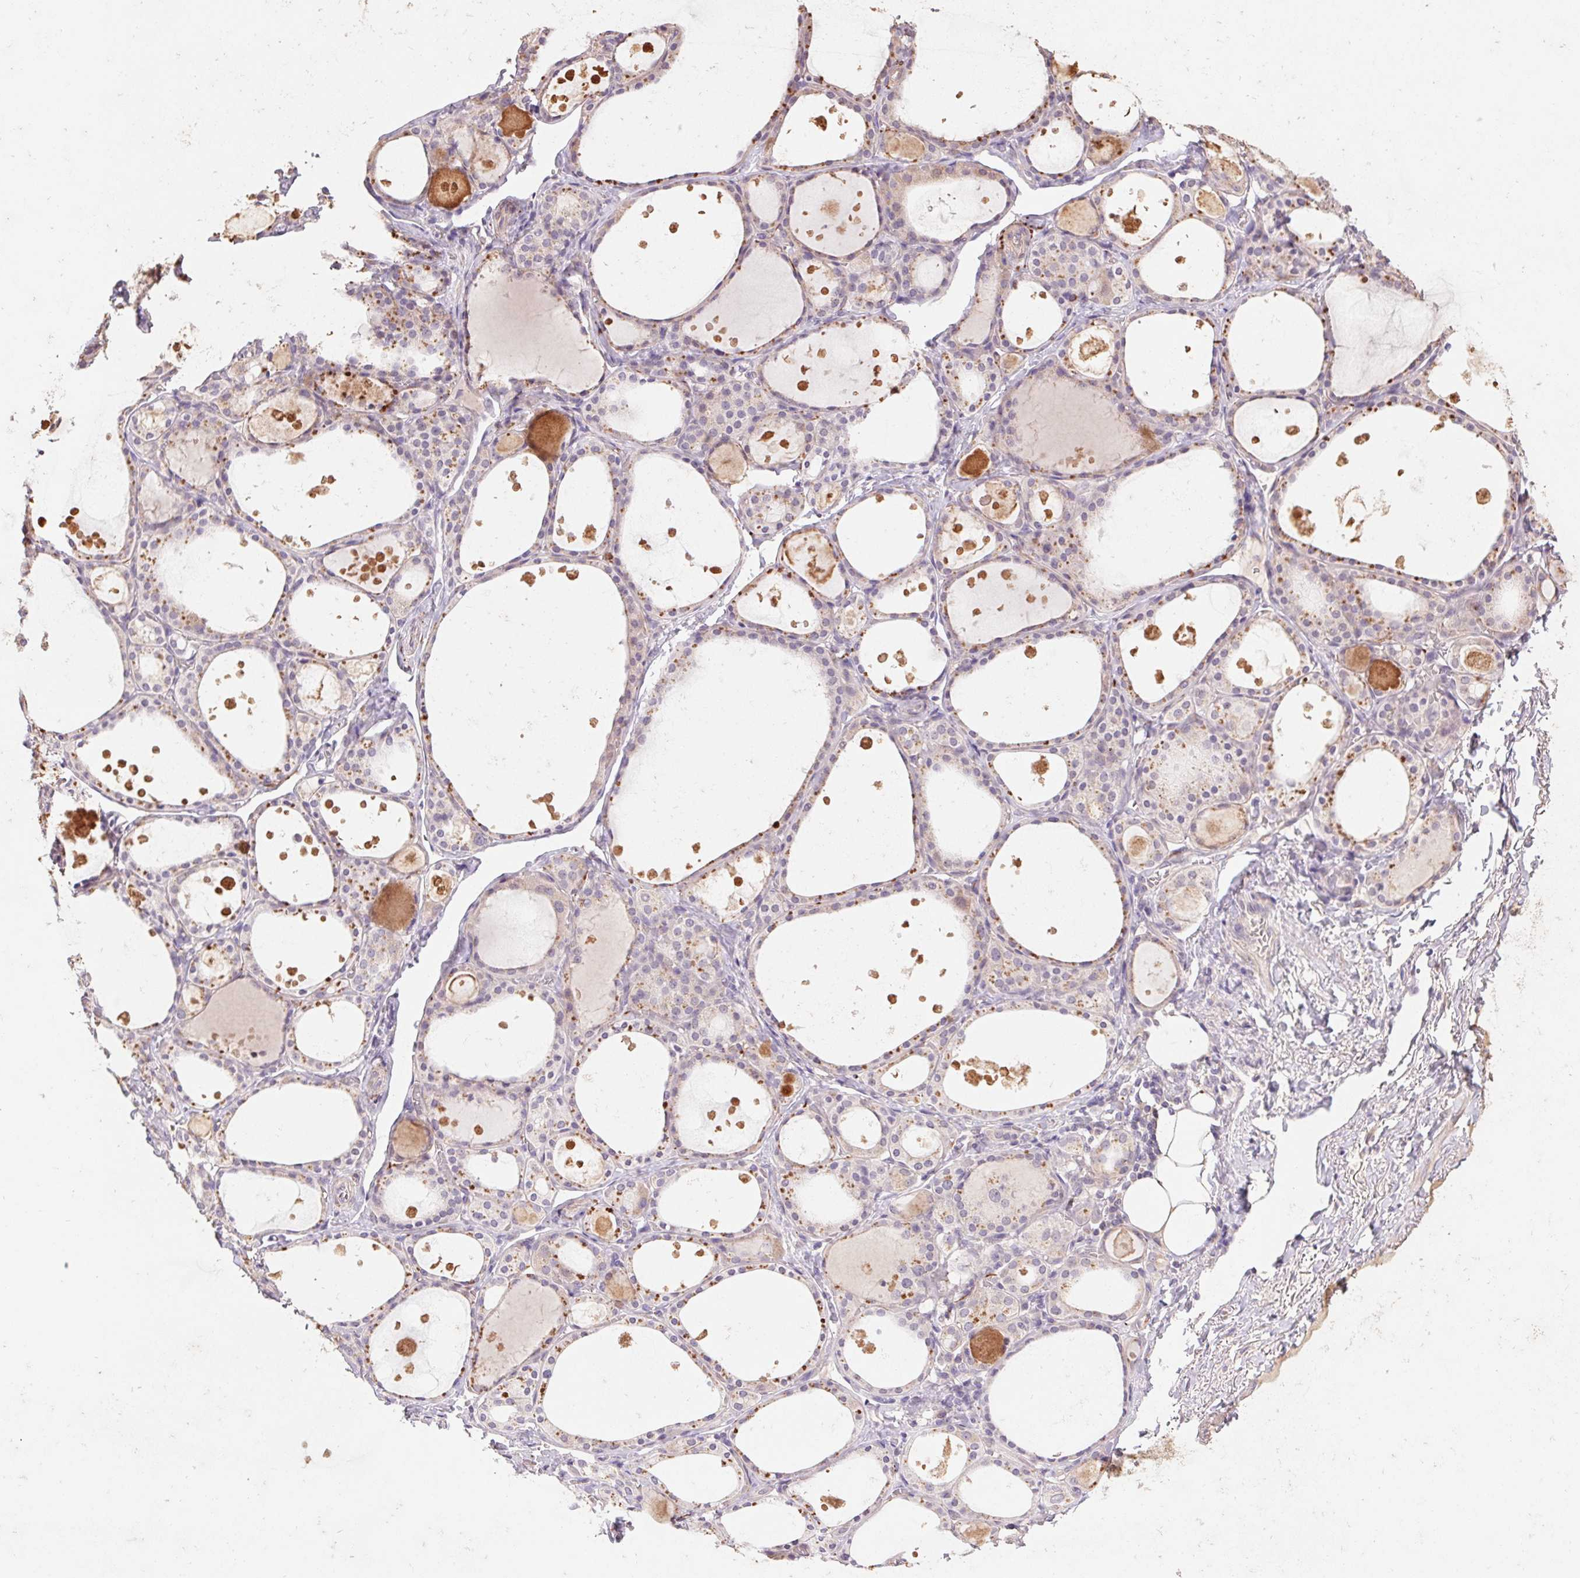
{"staining": {"intensity": "weak", "quantity": ">75%", "location": "cytoplasmic/membranous"}, "tissue": "thyroid gland", "cell_type": "Glandular cells", "image_type": "normal", "snomed": [{"axis": "morphology", "description": "Normal tissue, NOS"}, {"axis": "topography", "description": "Thyroid gland"}], "caption": "Weak cytoplasmic/membranous staining is appreciated in about >75% of glandular cells in benign thyroid gland. (IHC, brightfield microscopy, high magnification).", "gene": "GRM2", "patient": {"sex": "male", "age": 68}}